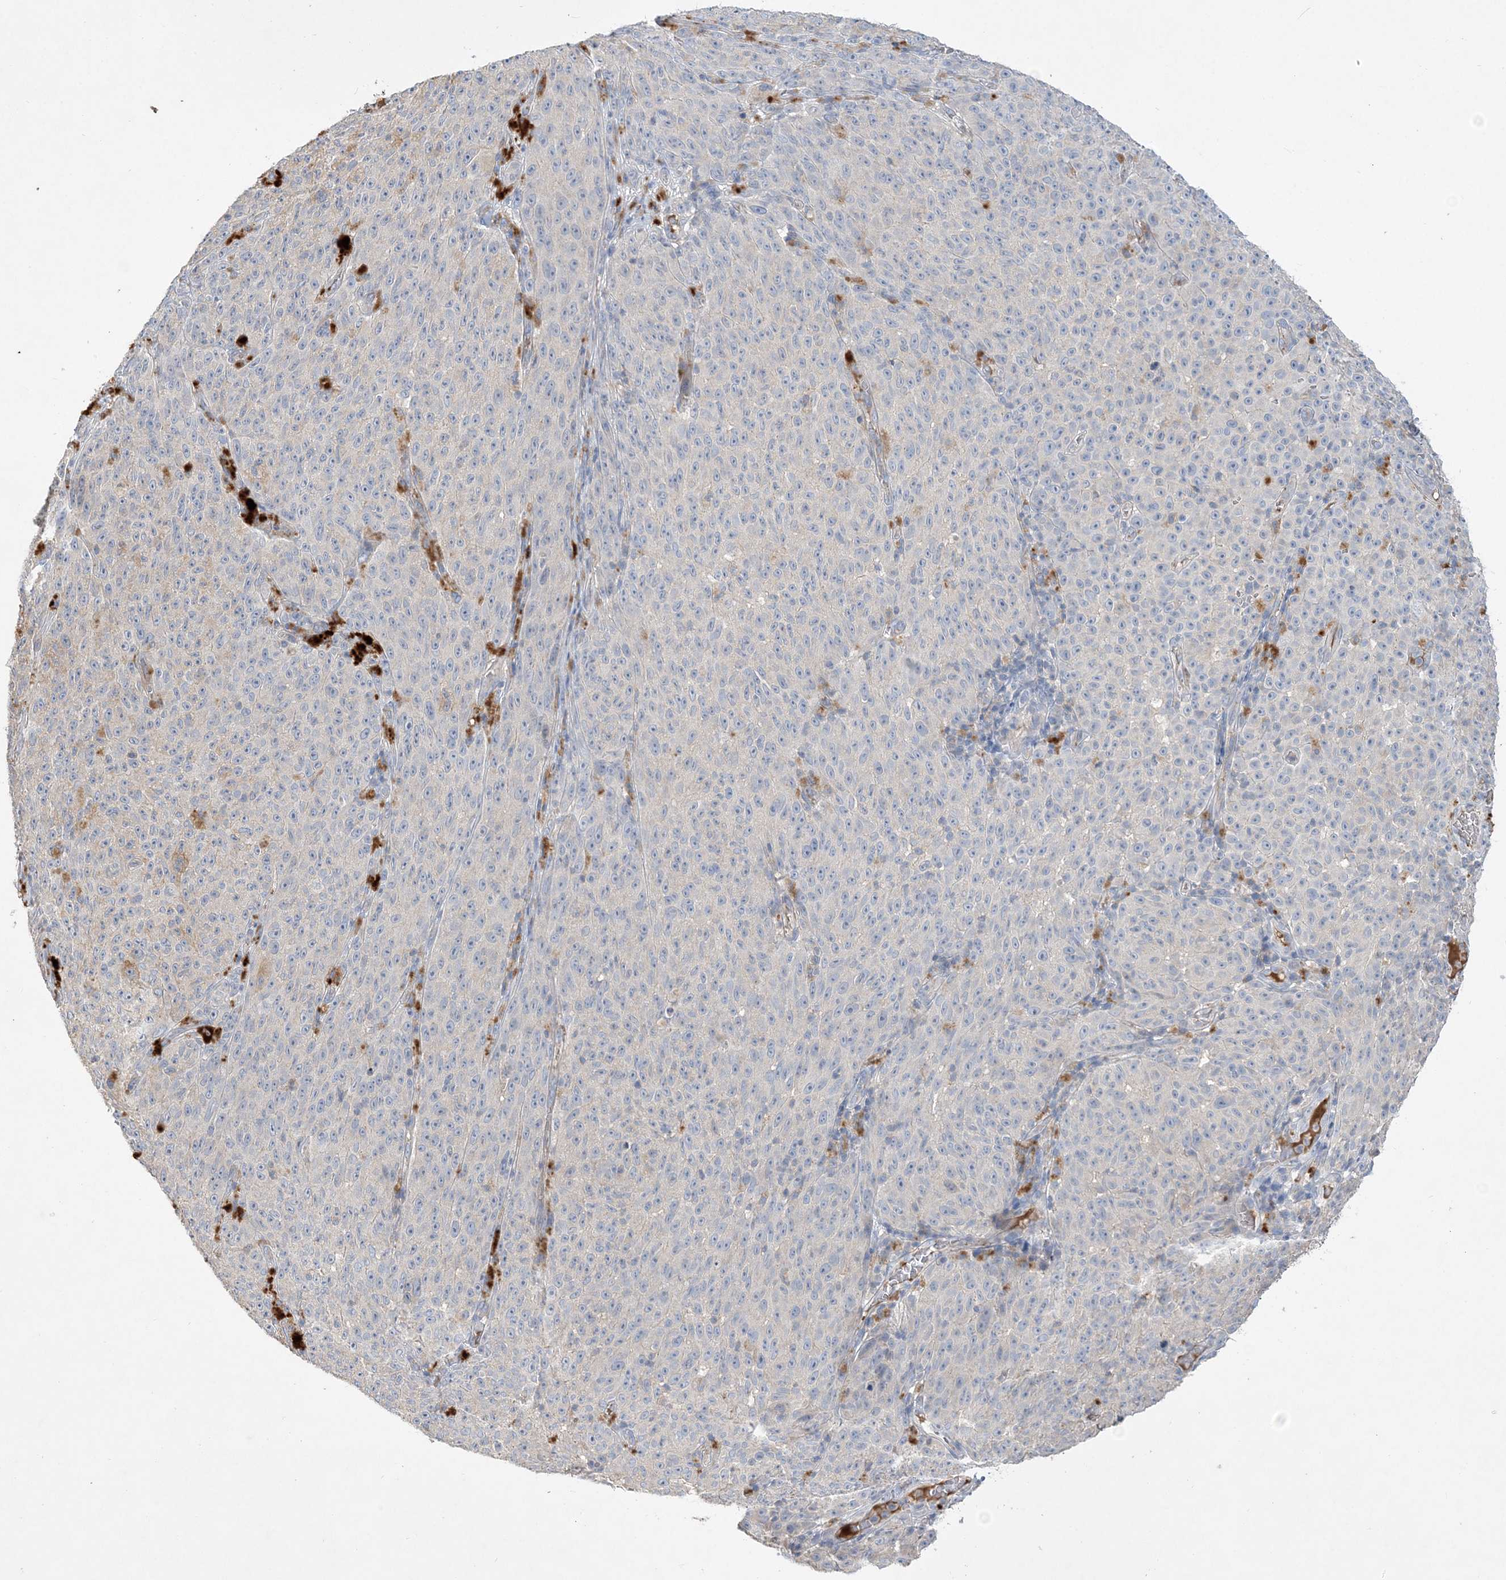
{"staining": {"intensity": "negative", "quantity": "none", "location": "none"}, "tissue": "melanoma", "cell_type": "Tumor cells", "image_type": "cancer", "snomed": [{"axis": "morphology", "description": "Malignant melanoma, NOS"}, {"axis": "topography", "description": "Skin"}], "caption": "A high-resolution image shows IHC staining of malignant melanoma, which exhibits no significant positivity in tumor cells.", "gene": "ADCK2", "patient": {"sex": "female", "age": 82}}